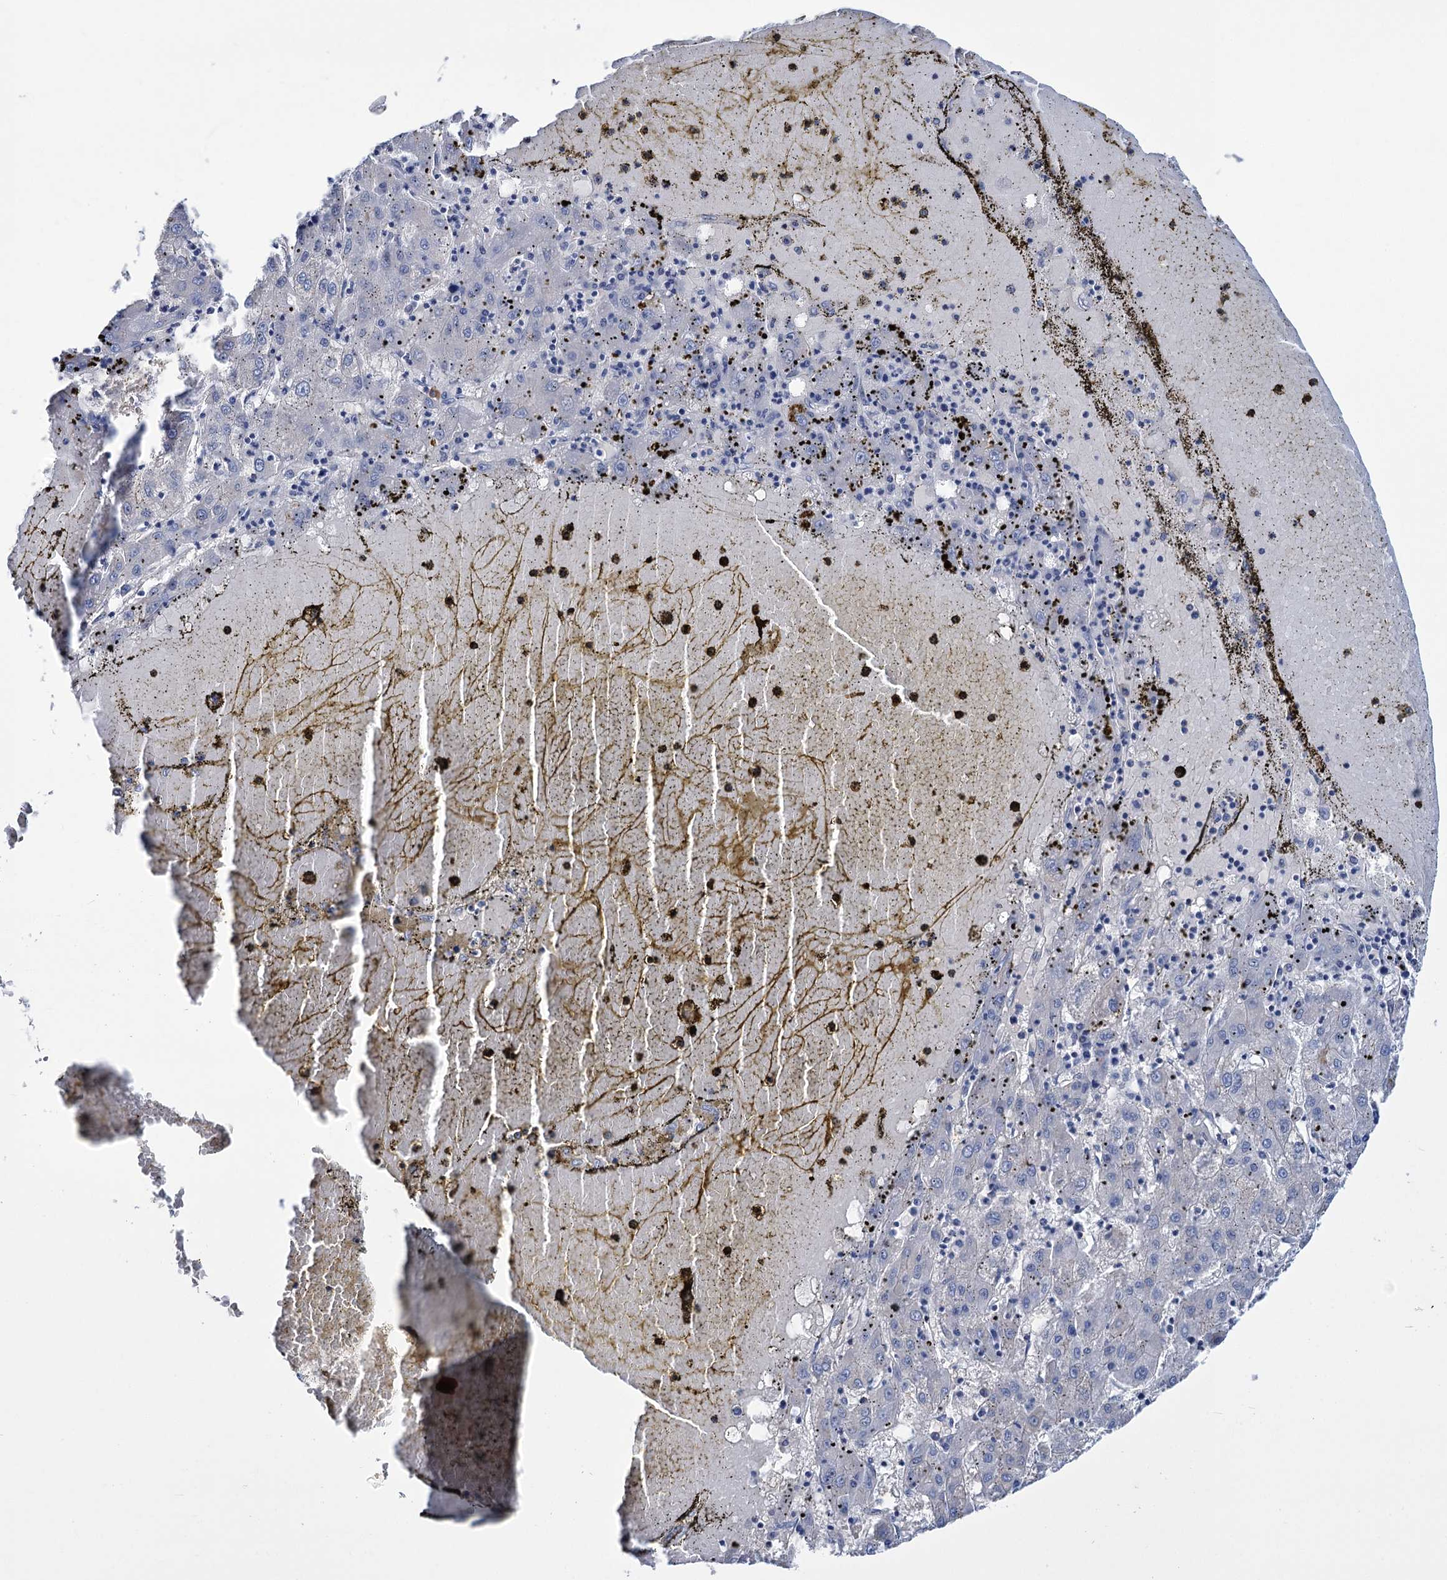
{"staining": {"intensity": "negative", "quantity": "none", "location": "none"}, "tissue": "liver cancer", "cell_type": "Tumor cells", "image_type": "cancer", "snomed": [{"axis": "morphology", "description": "Carcinoma, Hepatocellular, NOS"}, {"axis": "topography", "description": "Liver"}], "caption": "An image of hepatocellular carcinoma (liver) stained for a protein demonstrates no brown staining in tumor cells. (DAB (3,3'-diaminobenzidine) IHC, high magnification).", "gene": "FBXW12", "patient": {"sex": "male", "age": 72}}